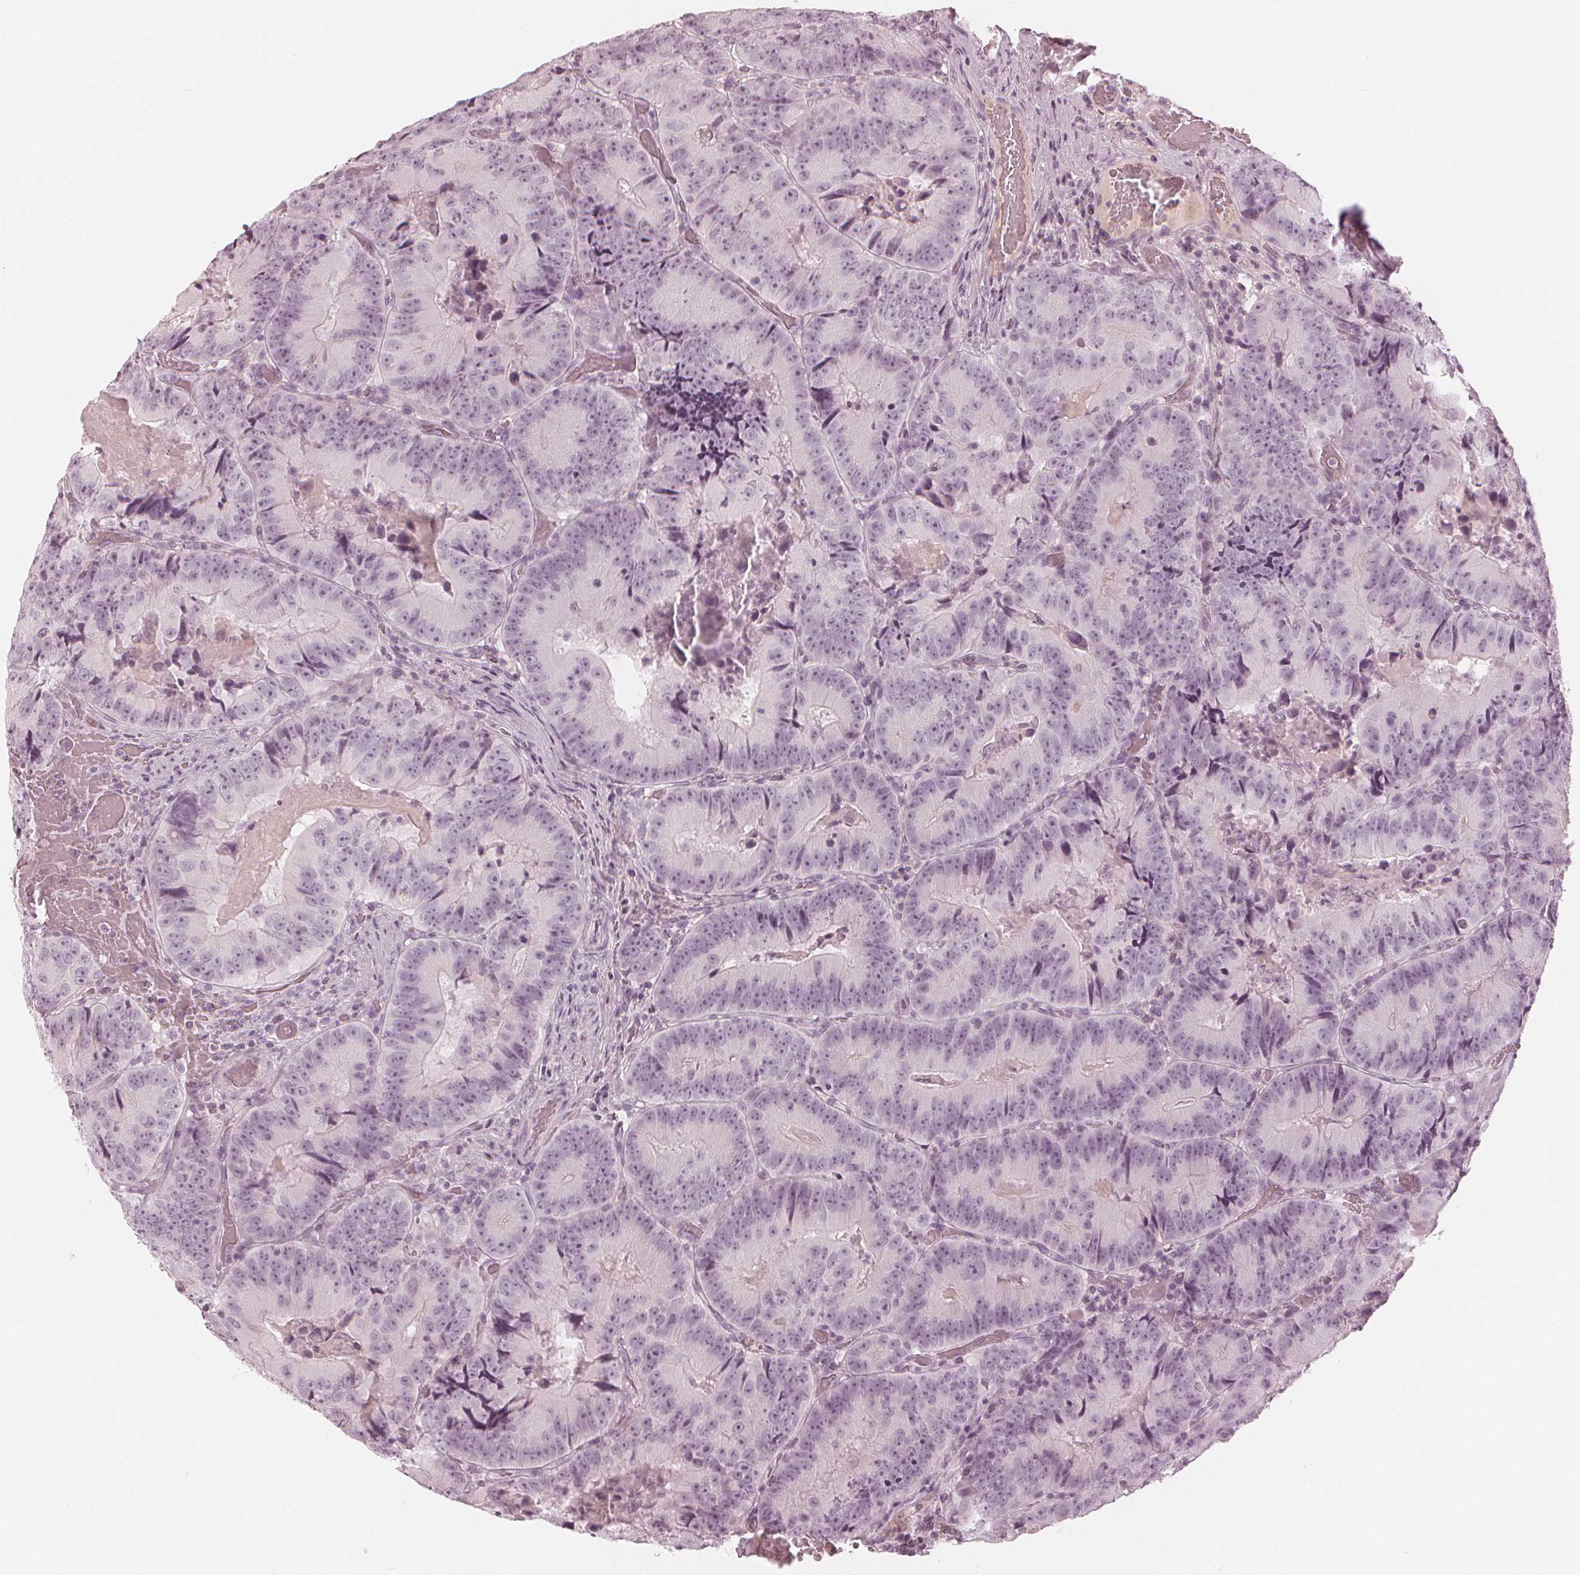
{"staining": {"intensity": "negative", "quantity": "none", "location": "none"}, "tissue": "colorectal cancer", "cell_type": "Tumor cells", "image_type": "cancer", "snomed": [{"axis": "morphology", "description": "Adenocarcinoma, NOS"}, {"axis": "topography", "description": "Colon"}], "caption": "Immunohistochemical staining of human colorectal adenocarcinoma displays no significant expression in tumor cells.", "gene": "PAEP", "patient": {"sex": "female", "age": 86}}